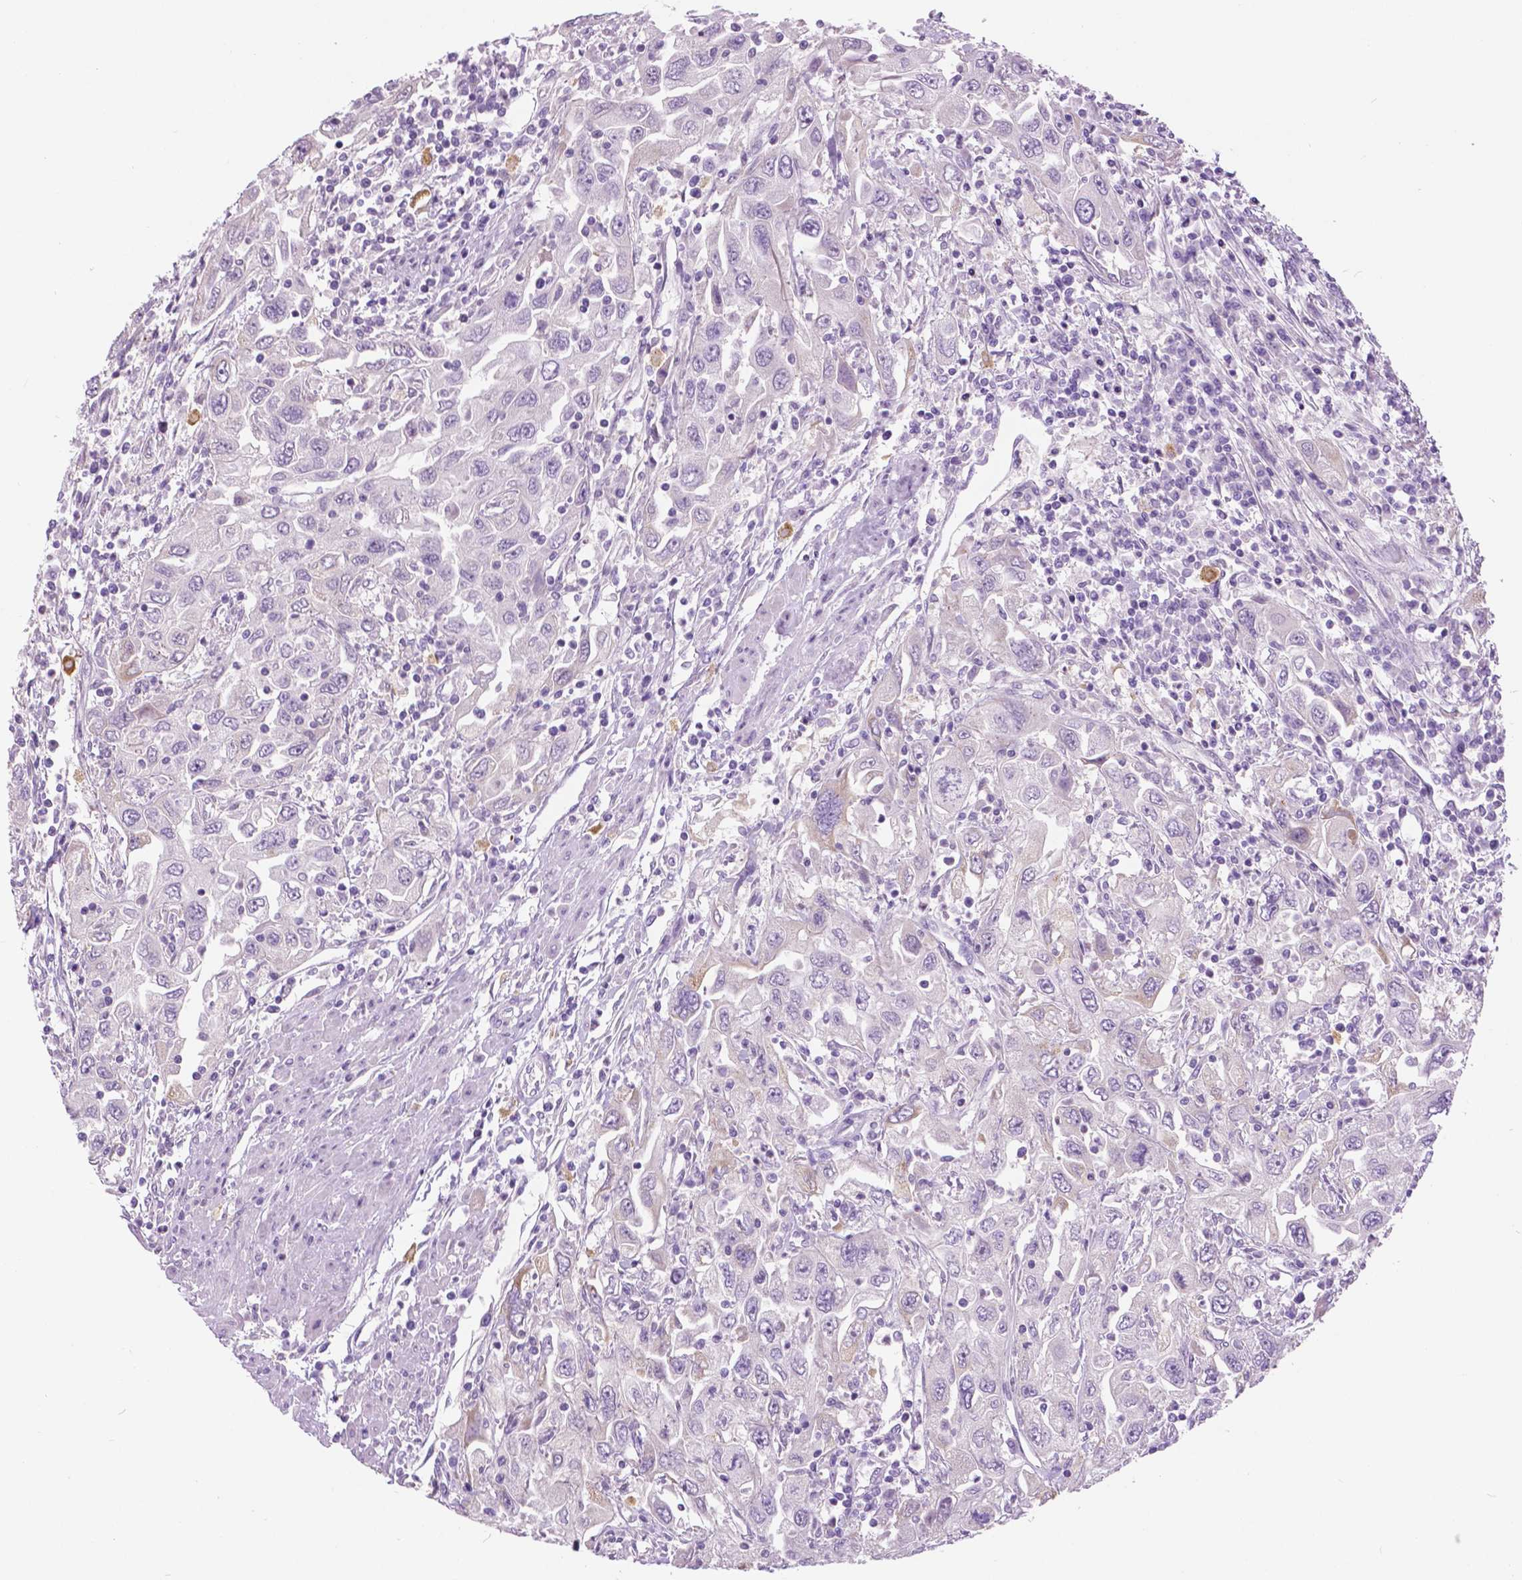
{"staining": {"intensity": "negative", "quantity": "none", "location": "none"}, "tissue": "urothelial cancer", "cell_type": "Tumor cells", "image_type": "cancer", "snomed": [{"axis": "morphology", "description": "Urothelial carcinoma, High grade"}, {"axis": "topography", "description": "Urinary bladder"}], "caption": "High power microscopy image of an immunohistochemistry (IHC) photomicrograph of high-grade urothelial carcinoma, revealing no significant expression in tumor cells.", "gene": "TP53TG5", "patient": {"sex": "male", "age": 76}}